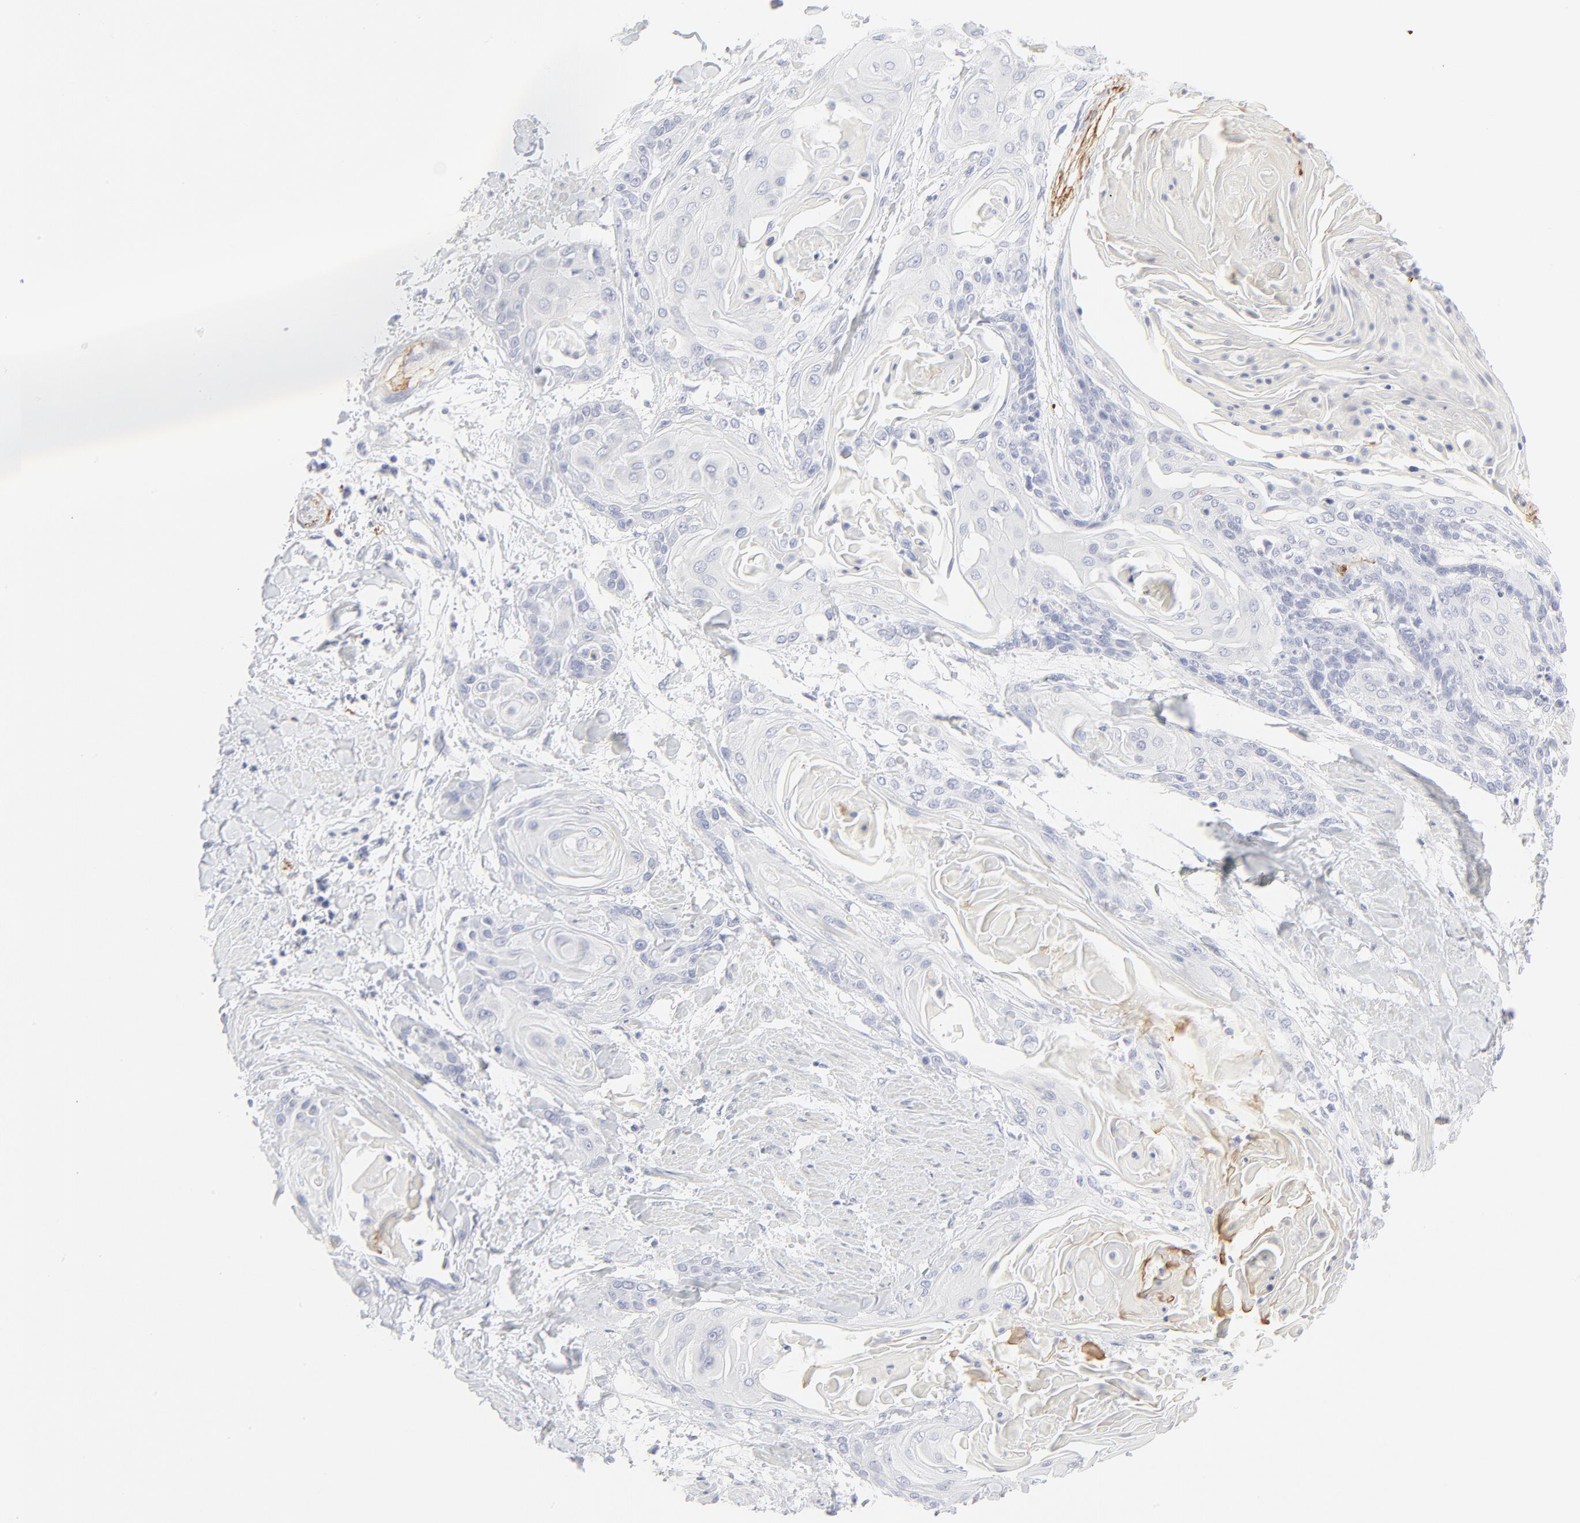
{"staining": {"intensity": "negative", "quantity": "none", "location": "none"}, "tissue": "cervical cancer", "cell_type": "Tumor cells", "image_type": "cancer", "snomed": [{"axis": "morphology", "description": "Squamous cell carcinoma, NOS"}, {"axis": "topography", "description": "Cervix"}], "caption": "The histopathology image shows no significant positivity in tumor cells of cervical squamous cell carcinoma.", "gene": "CCR7", "patient": {"sex": "female", "age": 57}}